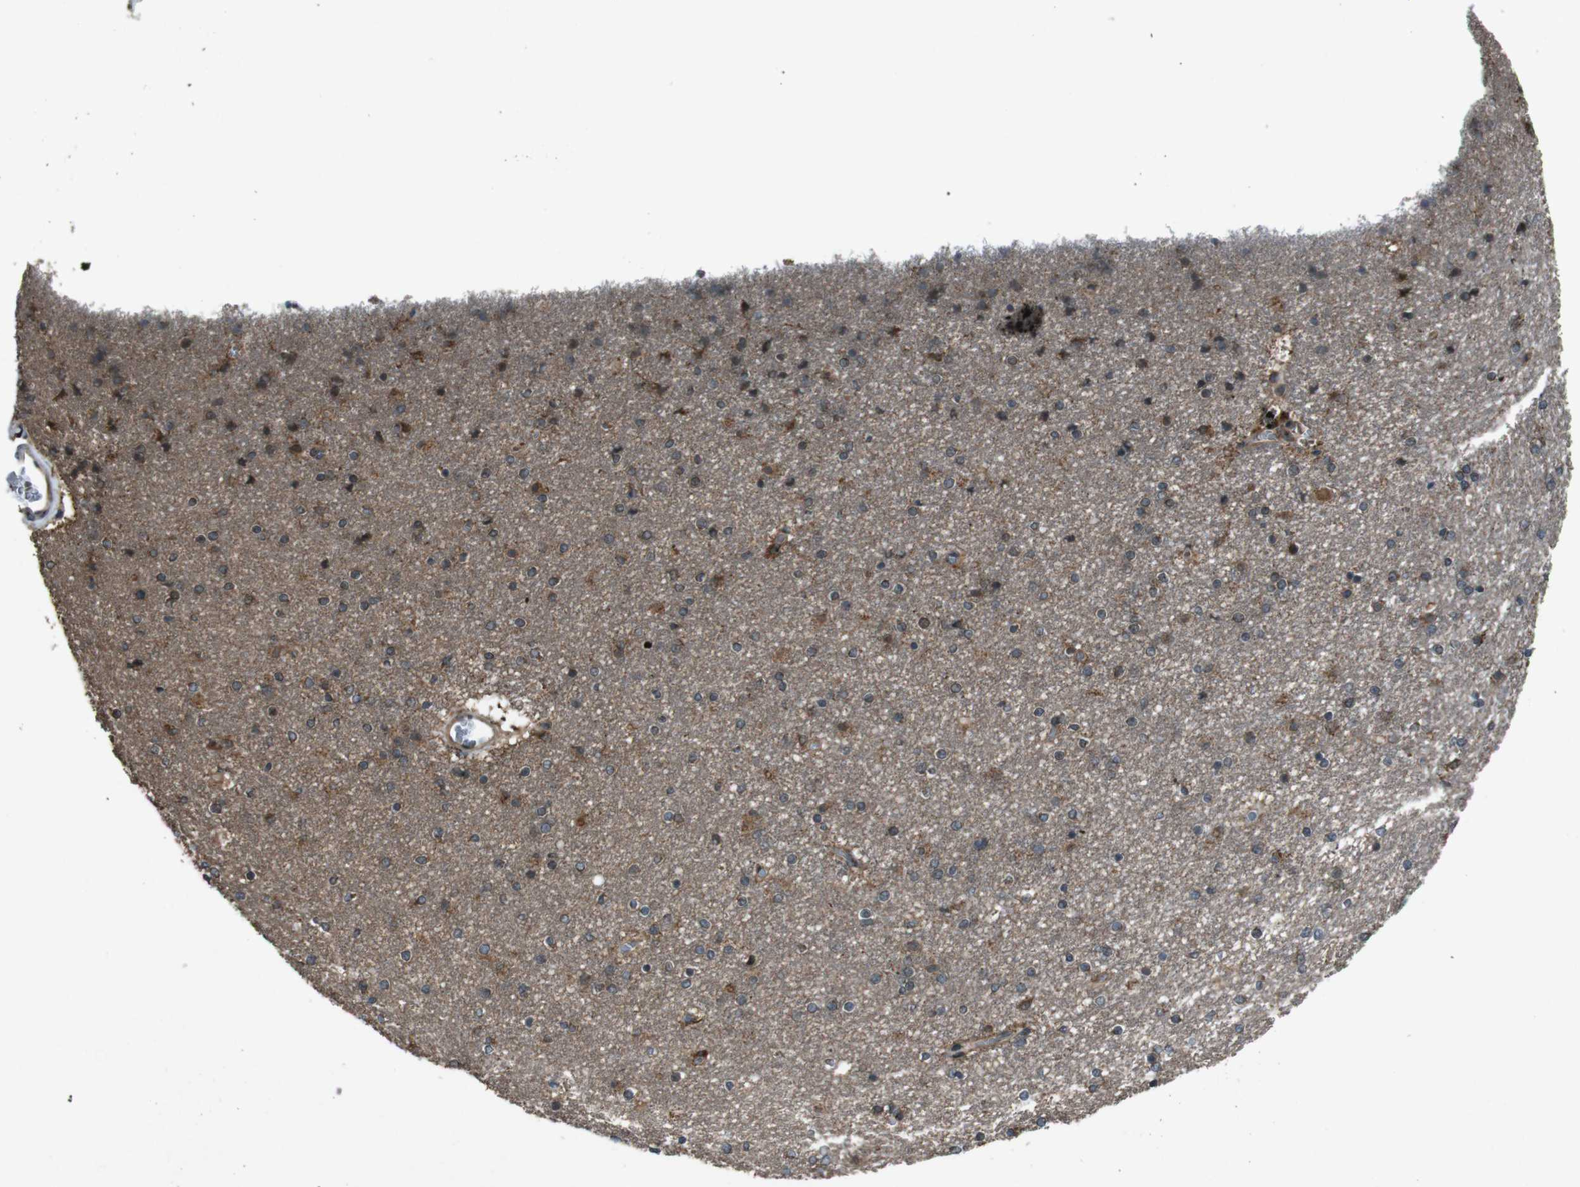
{"staining": {"intensity": "moderate", "quantity": "25%-75%", "location": "cytoplasmic/membranous"}, "tissue": "caudate", "cell_type": "Glial cells", "image_type": "normal", "snomed": [{"axis": "morphology", "description": "Normal tissue, NOS"}, {"axis": "topography", "description": "Lateral ventricle wall"}], "caption": "Normal caudate displays moderate cytoplasmic/membranous expression in approximately 25%-75% of glial cells, visualized by immunohistochemistry. The protein of interest is stained brown, and the nuclei are stained in blue (DAB (3,3'-diaminobenzidine) IHC with brightfield microscopy, high magnification).", "gene": "SLC27A4", "patient": {"sex": "female", "age": 54}}